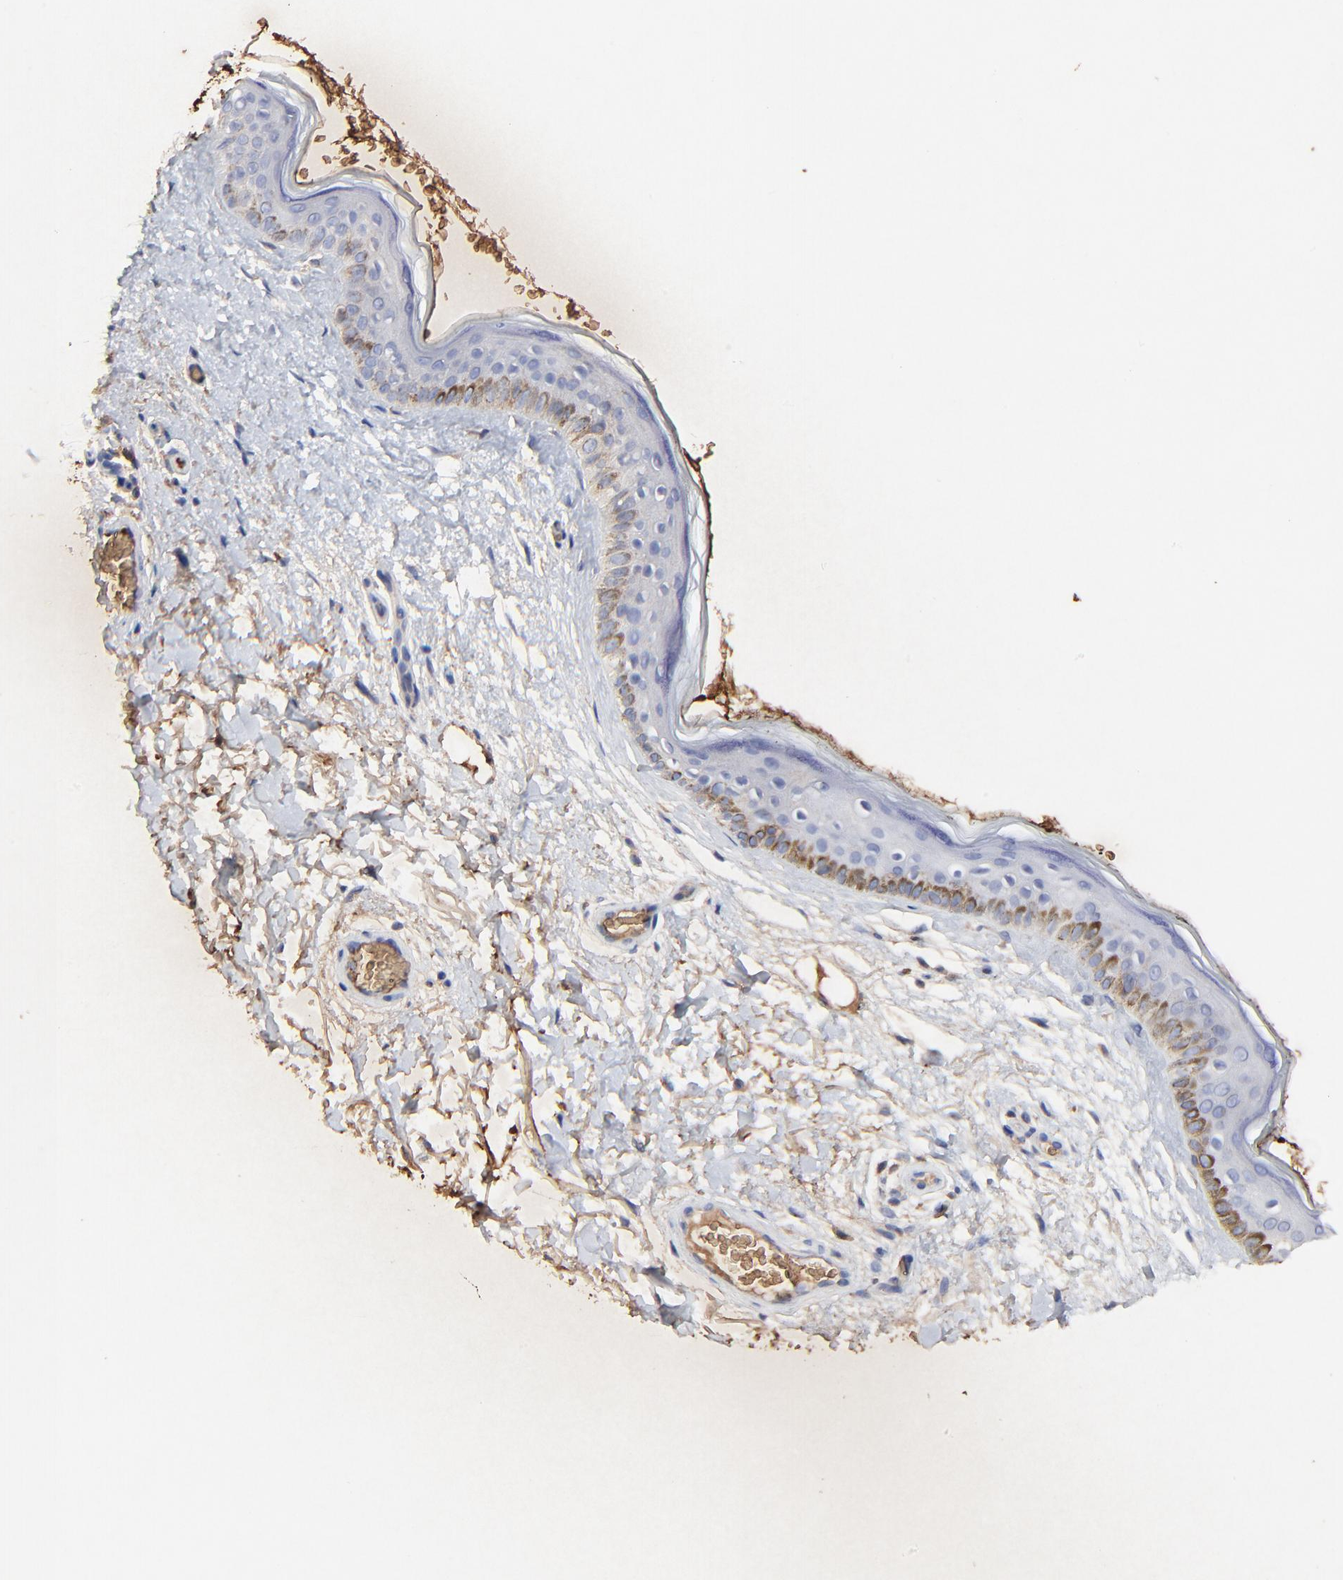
{"staining": {"intensity": "negative", "quantity": "none", "location": "none"}, "tissue": "skin", "cell_type": "Fibroblasts", "image_type": "normal", "snomed": [{"axis": "morphology", "description": "Normal tissue, NOS"}, {"axis": "topography", "description": "Skin"}], "caption": "Fibroblasts are negative for brown protein staining in unremarkable skin. (DAB immunohistochemistry visualized using brightfield microscopy, high magnification).", "gene": "PAG1", "patient": {"sex": "male", "age": 63}}